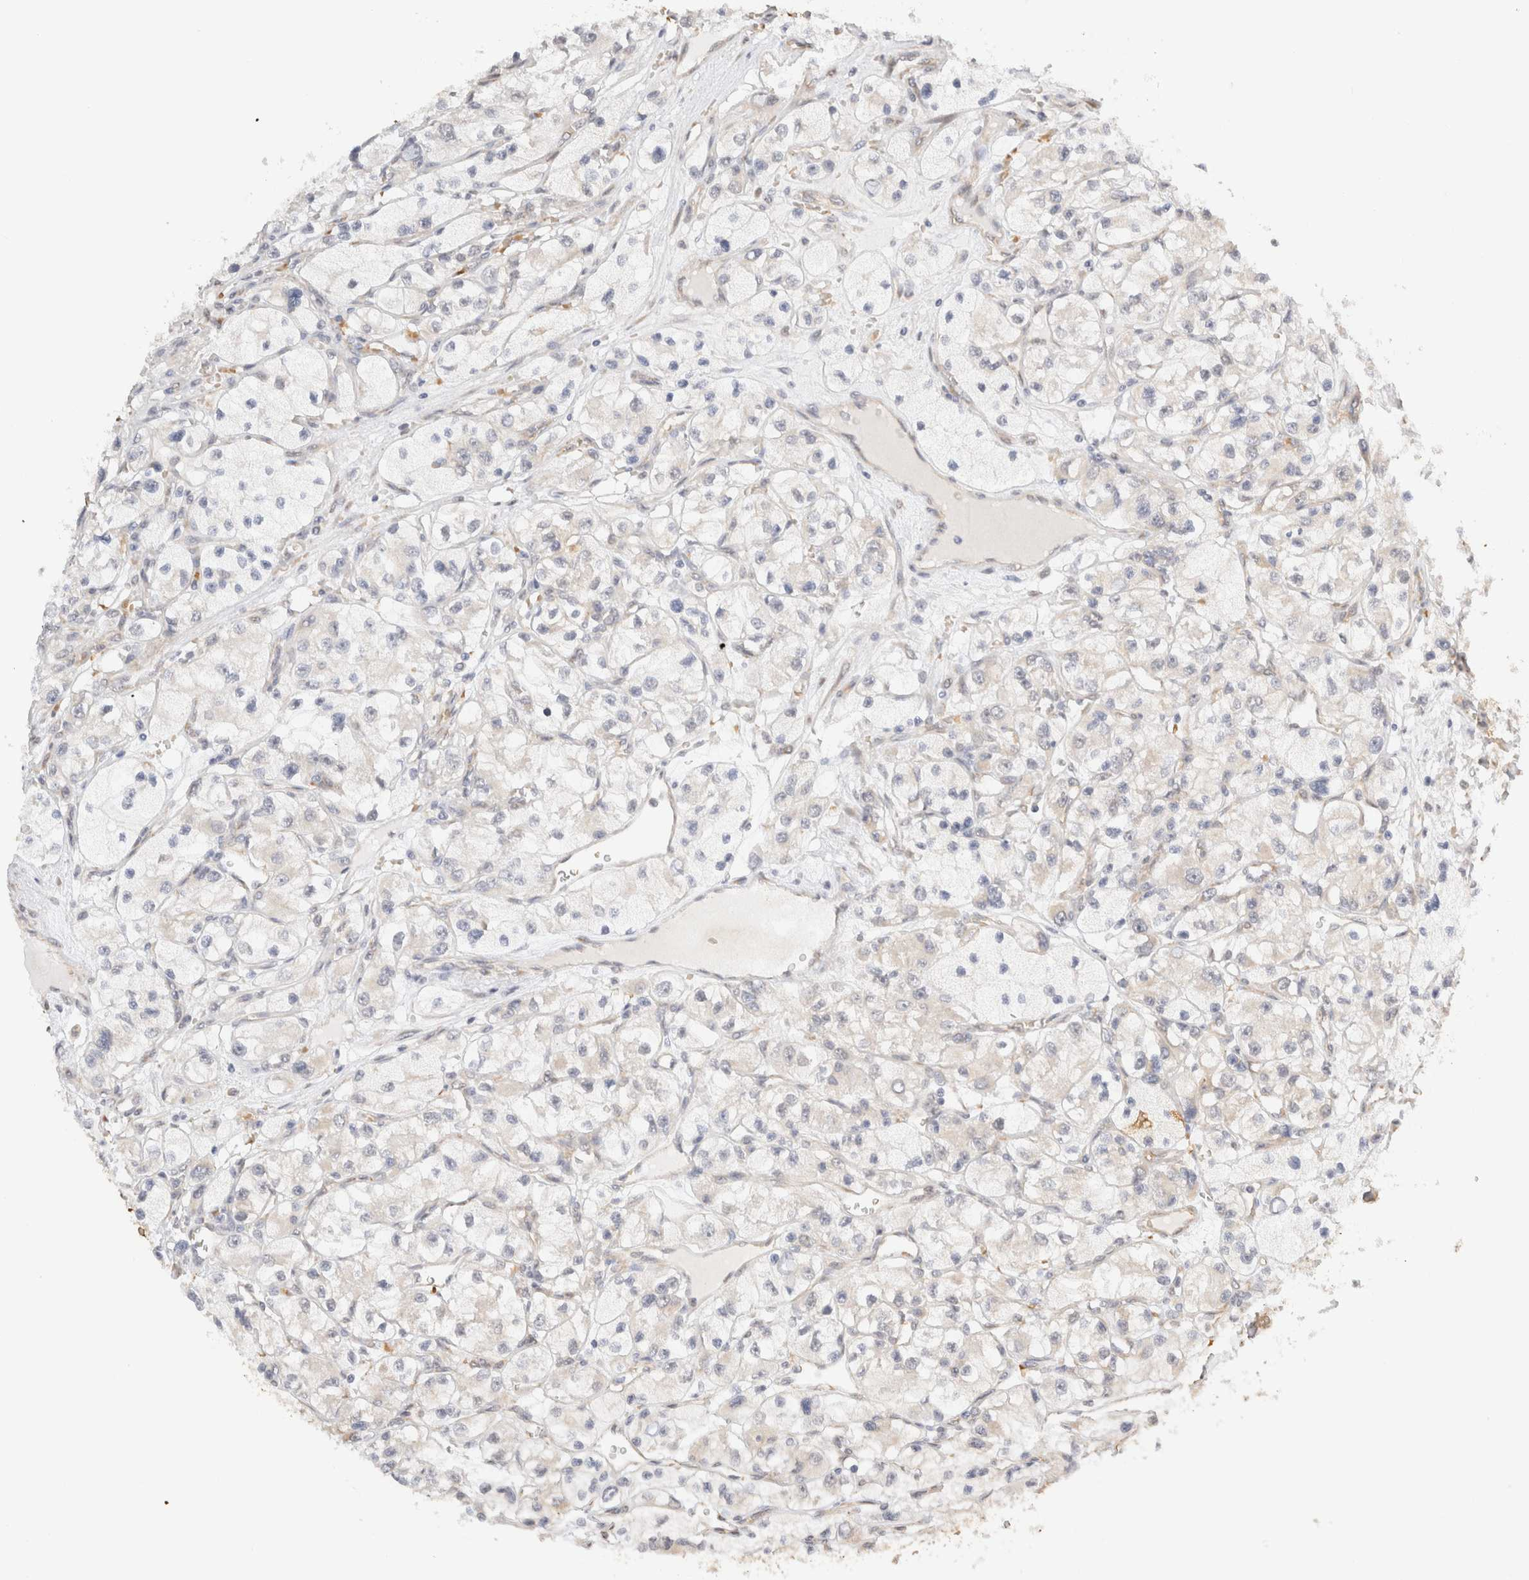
{"staining": {"intensity": "negative", "quantity": "none", "location": "none"}, "tissue": "renal cancer", "cell_type": "Tumor cells", "image_type": "cancer", "snomed": [{"axis": "morphology", "description": "Adenocarcinoma, NOS"}, {"axis": "topography", "description": "Kidney"}], "caption": "Immunohistochemistry image of neoplastic tissue: human renal cancer (adenocarcinoma) stained with DAB exhibits no significant protein expression in tumor cells. (Immunohistochemistry, brightfield microscopy, high magnification).", "gene": "SYVN1", "patient": {"sex": "female", "age": 57}}